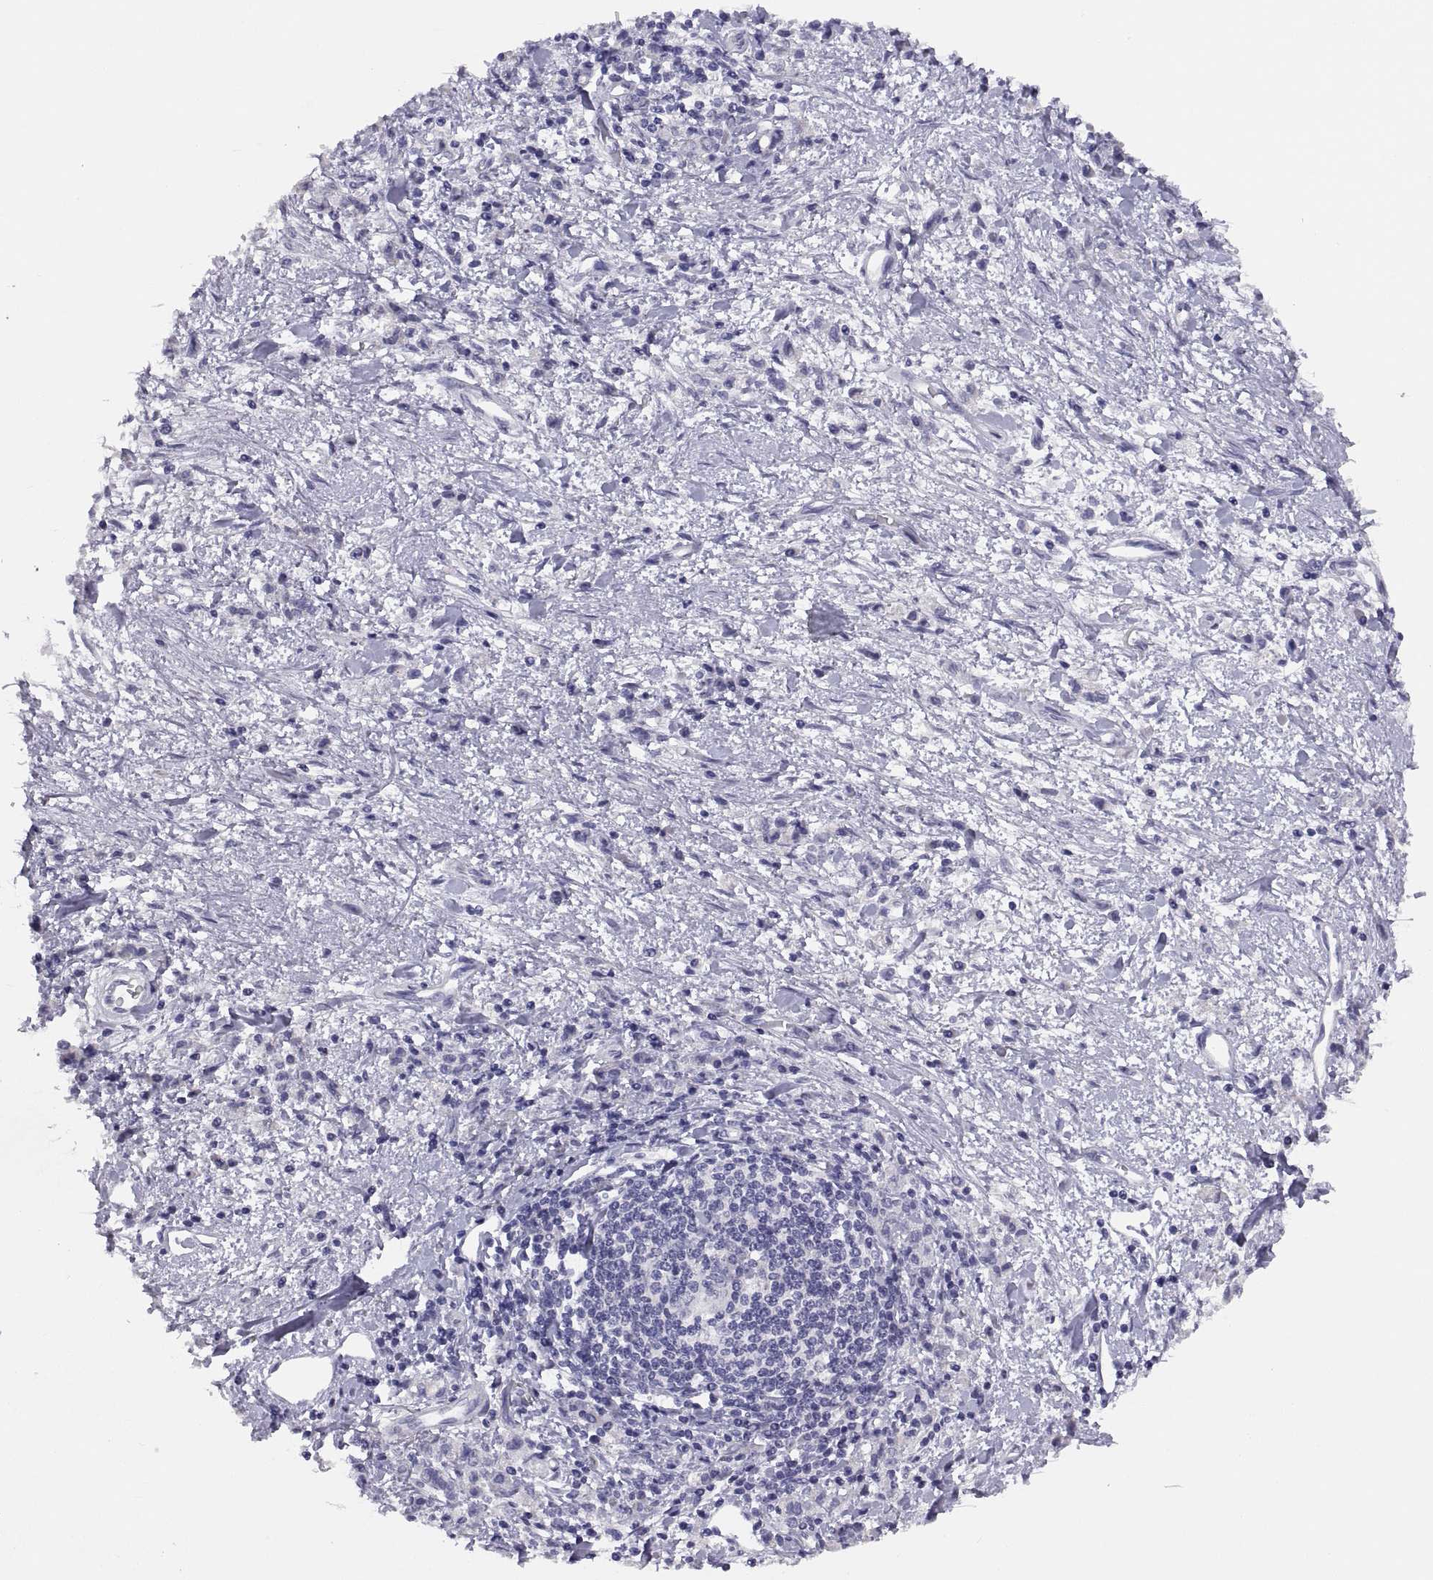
{"staining": {"intensity": "negative", "quantity": "none", "location": "none"}, "tissue": "stomach cancer", "cell_type": "Tumor cells", "image_type": "cancer", "snomed": [{"axis": "morphology", "description": "Adenocarcinoma, NOS"}, {"axis": "topography", "description": "Stomach"}], "caption": "Protein analysis of stomach cancer (adenocarcinoma) displays no significant positivity in tumor cells.", "gene": "STRC", "patient": {"sex": "male", "age": 77}}